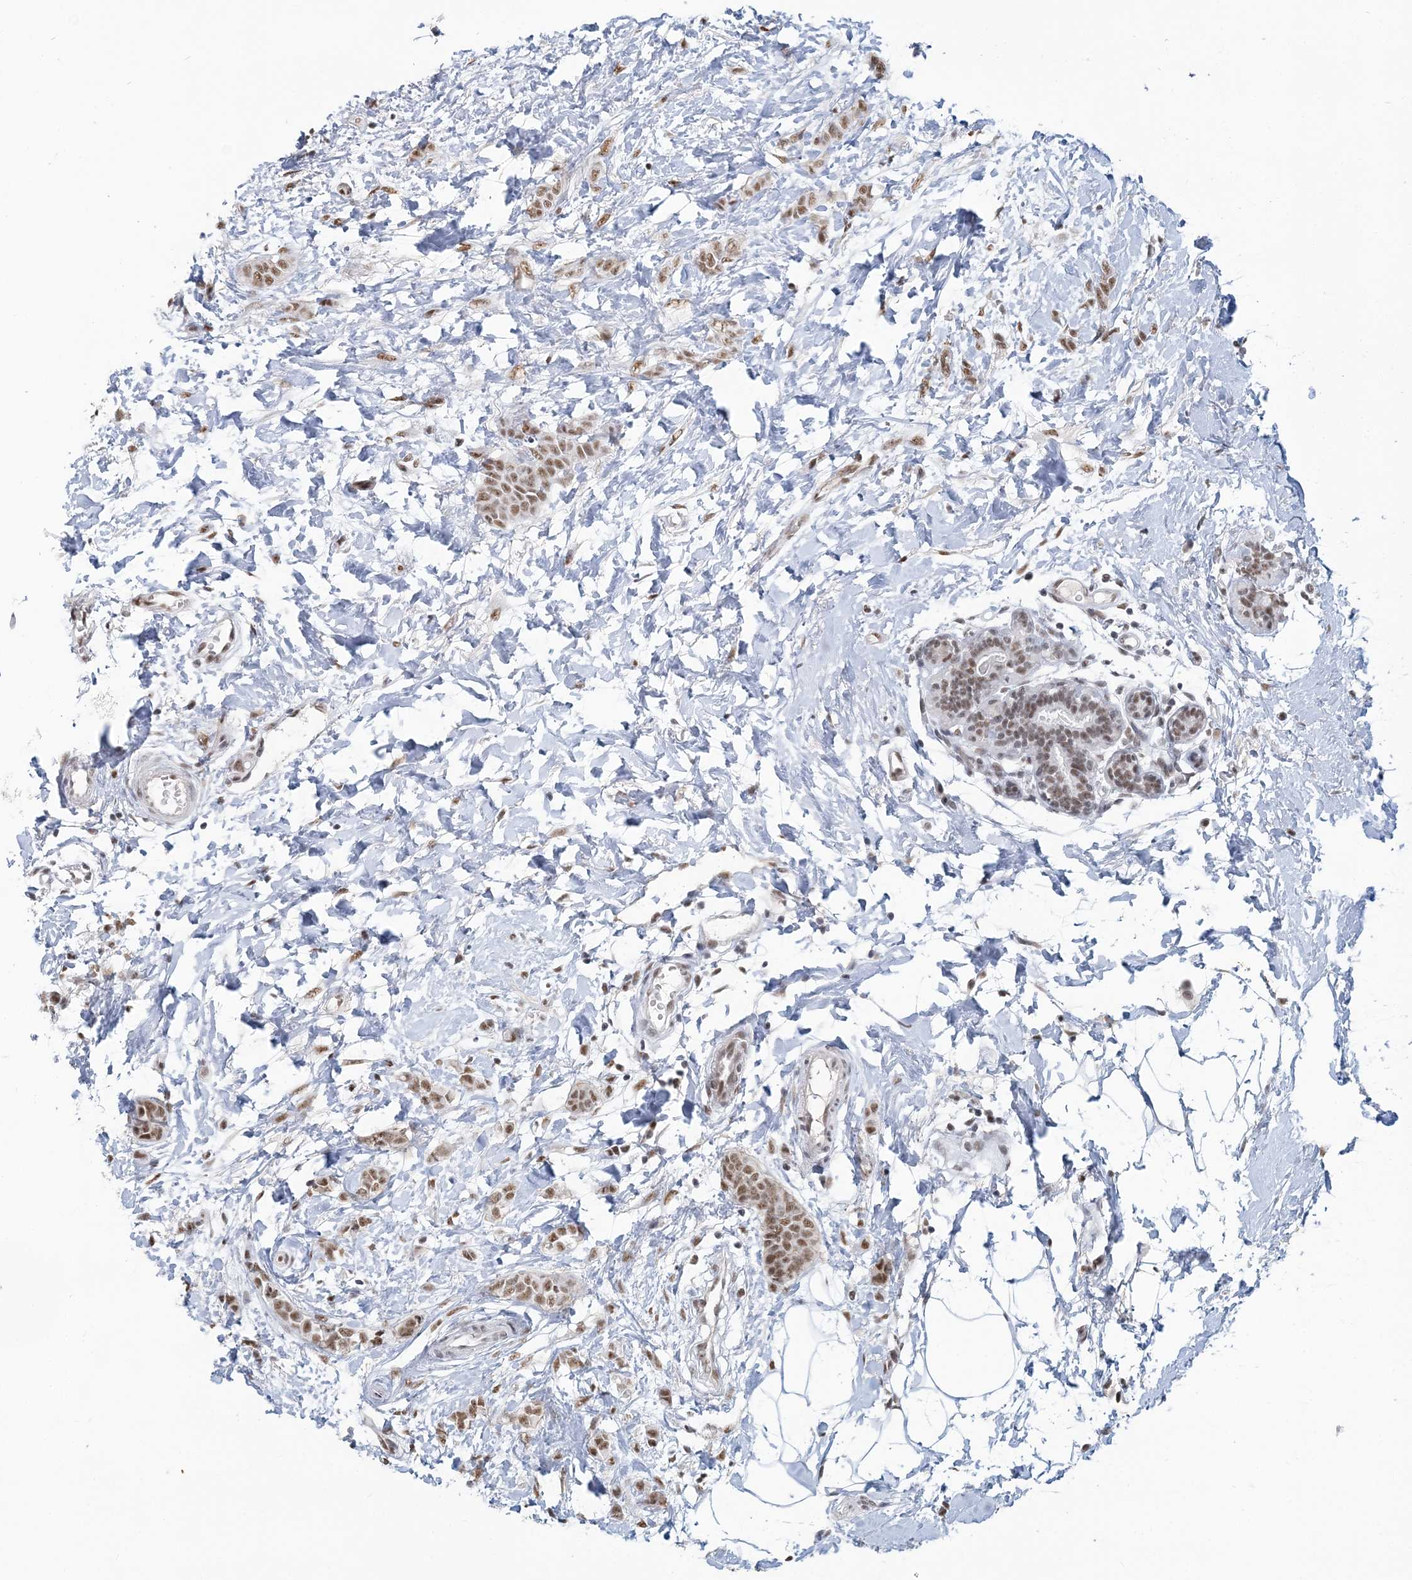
{"staining": {"intensity": "moderate", "quantity": ">75%", "location": "nuclear"}, "tissue": "breast cancer", "cell_type": "Tumor cells", "image_type": "cancer", "snomed": [{"axis": "morphology", "description": "Lobular carcinoma, in situ"}, {"axis": "morphology", "description": "Lobular carcinoma"}, {"axis": "topography", "description": "Breast"}], "caption": "Immunohistochemistry micrograph of human breast lobular carcinoma stained for a protein (brown), which demonstrates medium levels of moderate nuclear positivity in about >75% of tumor cells.", "gene": "PLRG1", "patient": {"sex": "female", "age": 41}}